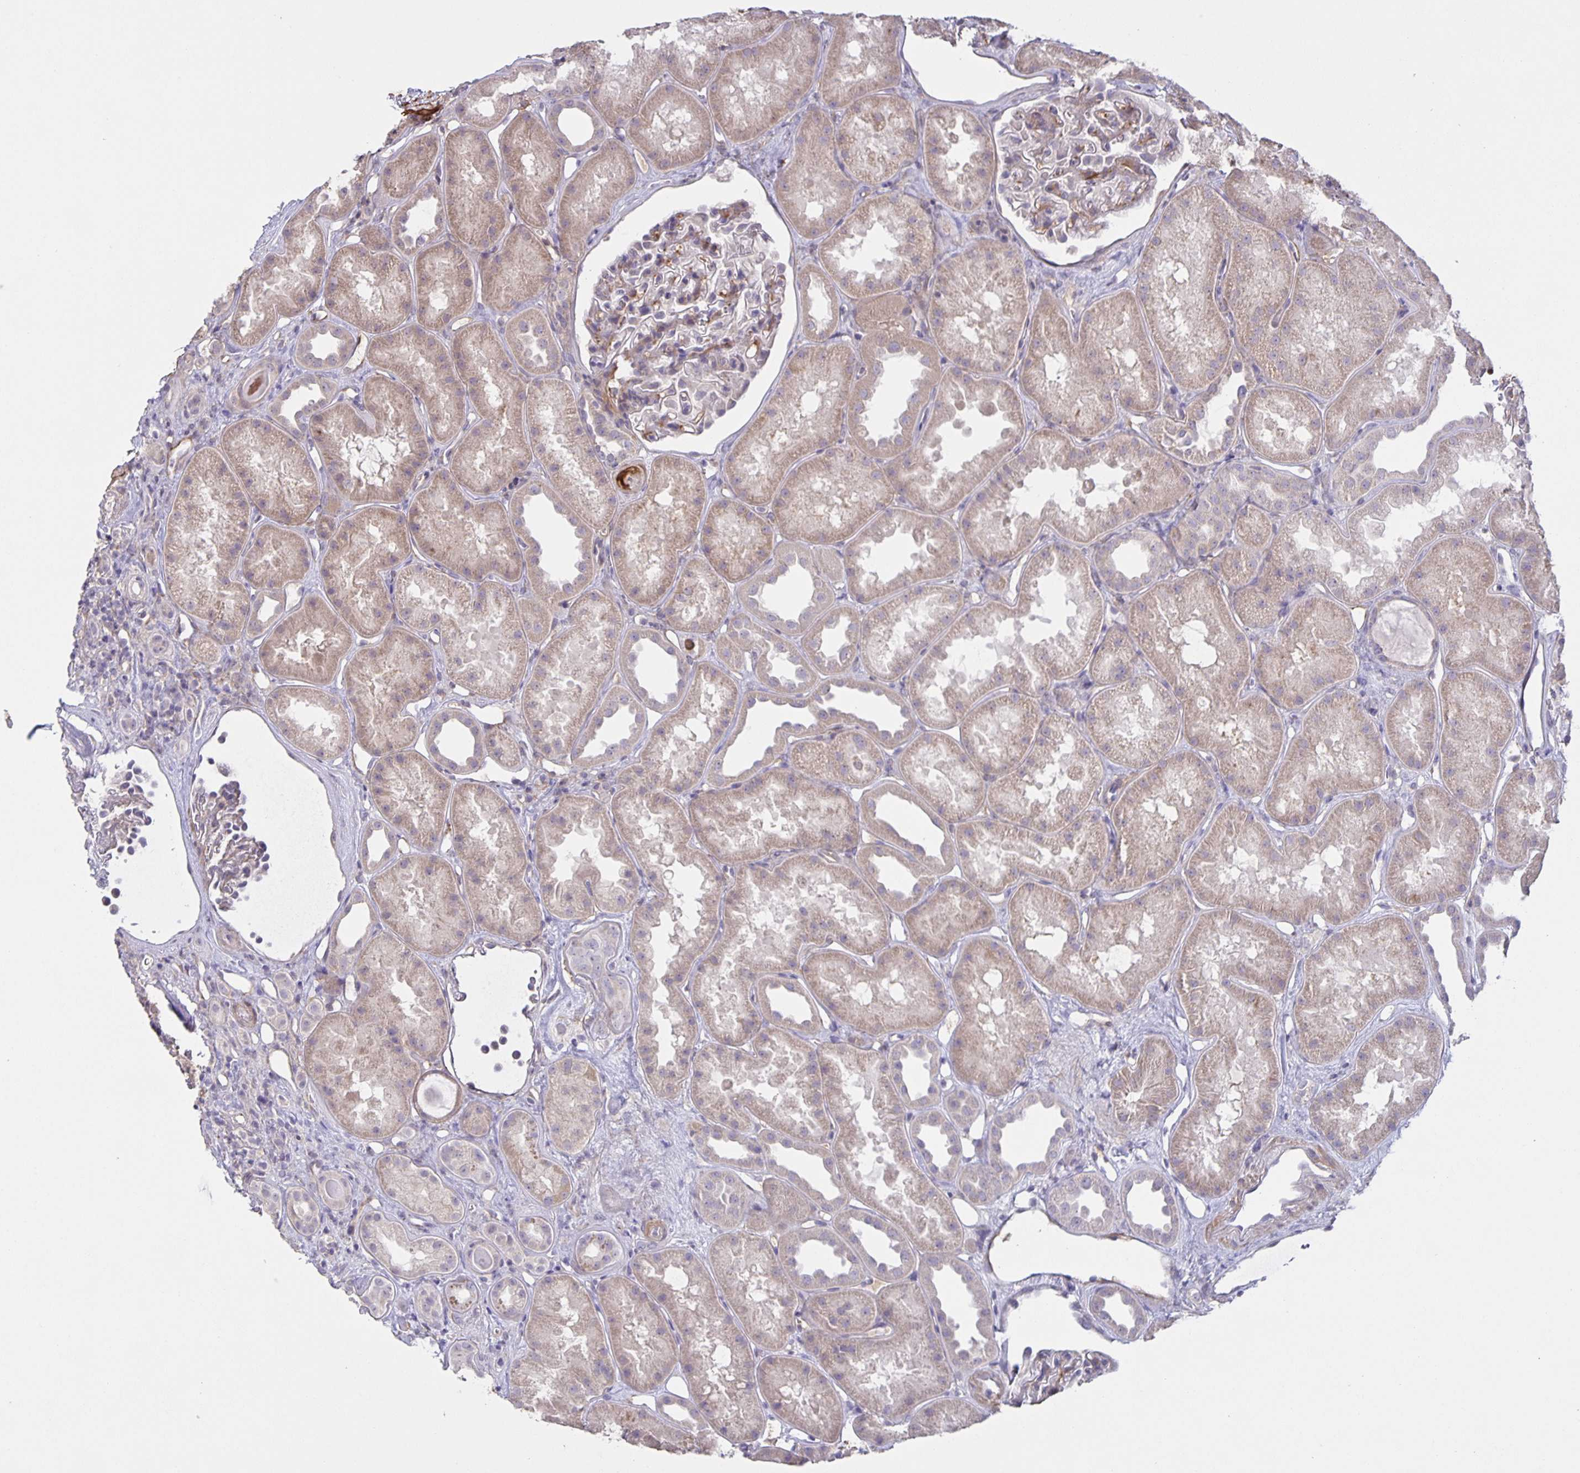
{"staining": {"intensity": "weak", "quantity": "<25%", "location": "cytoplasmic/membranous"}, "tissue": "kidney", "cell_type": "Cells in glomeruli", "image_type": "normal", "snomed": [{"axis": "morphology", "description": "Normal tissue, NOS"}, {"axis": "topography", "description": "Kidney"}], "caption": "Immunohistochemistry (IHC) of benign kidney exhibits no positivity in cells in glomeruli. The staining was performed using DAB (3,3'-diaminobenzidine) to visualize the protein expression in brown, while the nuclei were stained in blue with hematoxylin (Magnification: 20x).", "gene": "SRCIN1", "patient": {"sex": "male", "age": 61}}